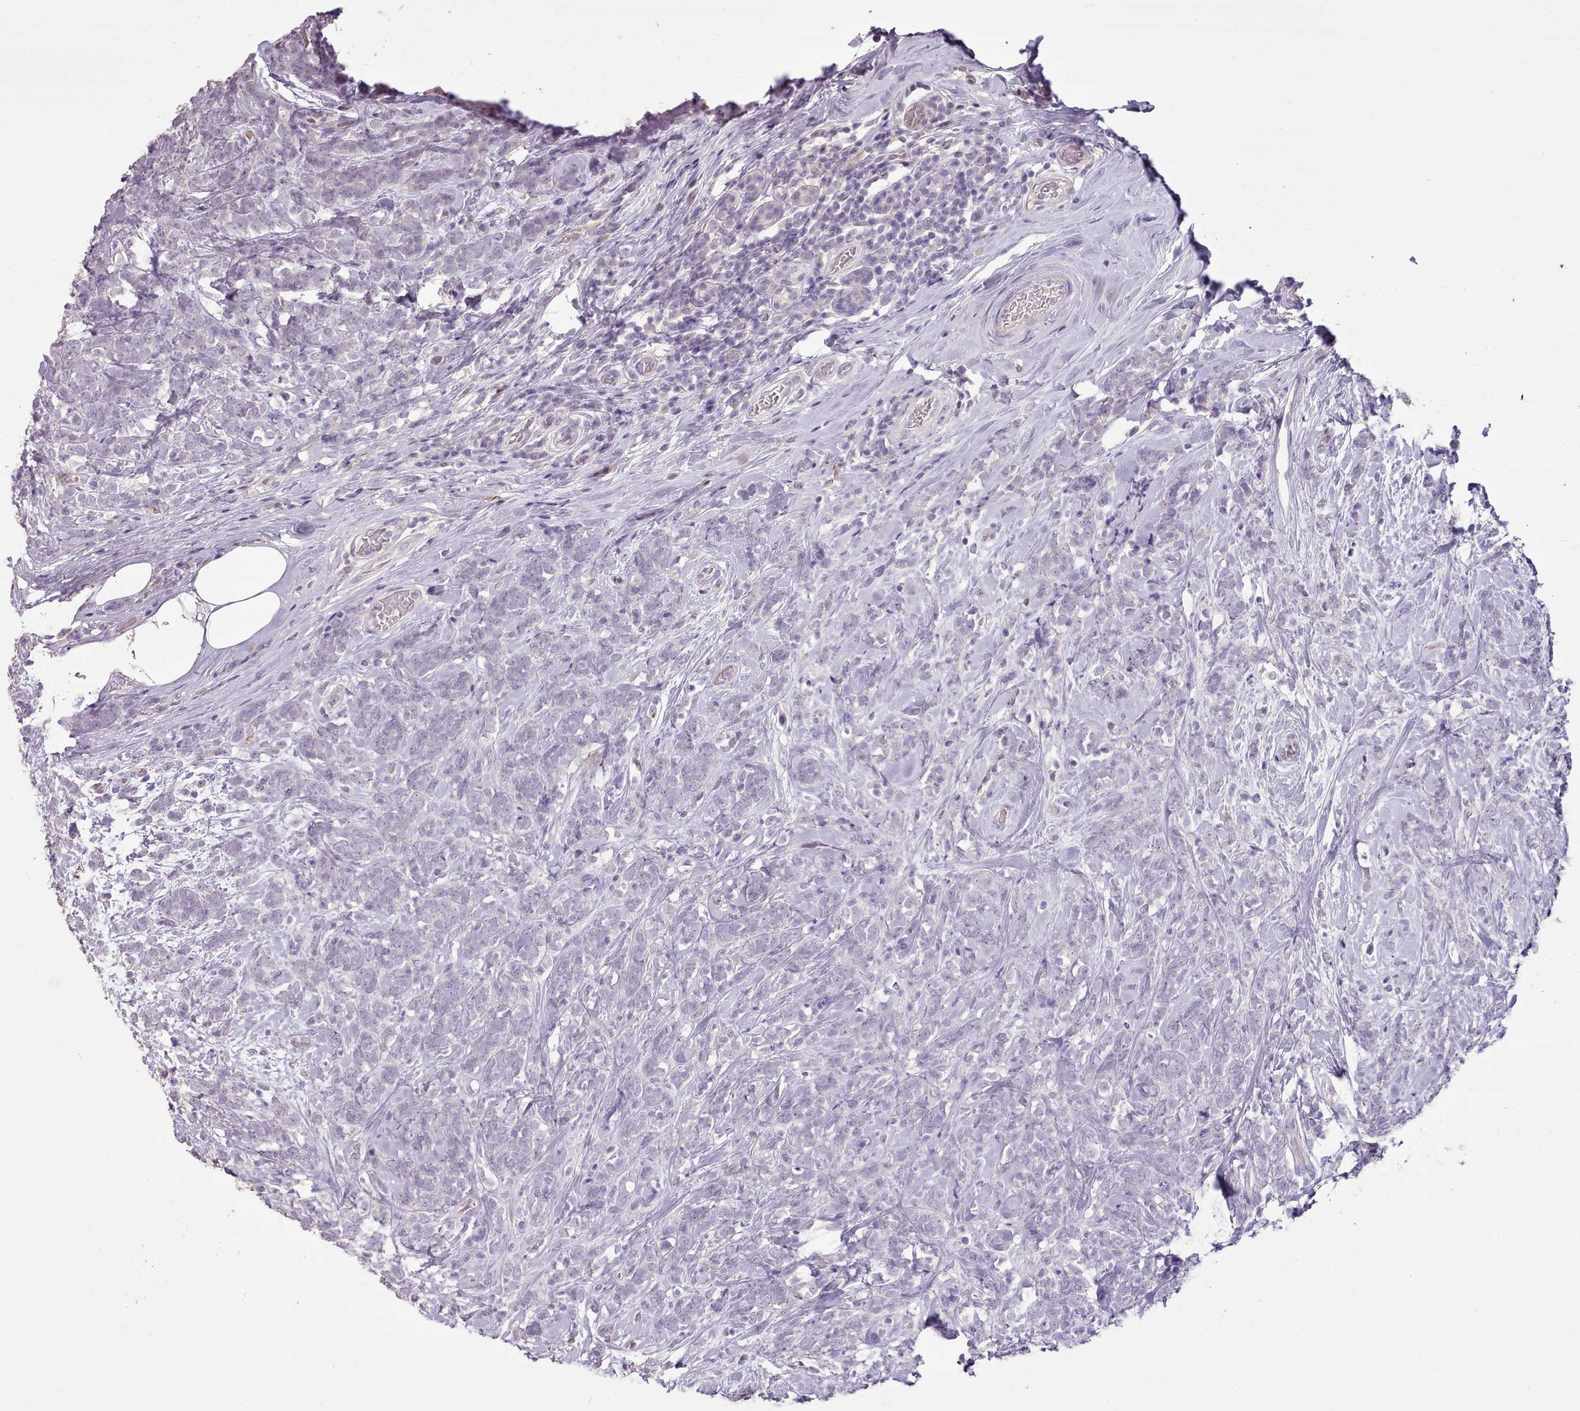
{"staining": {"intensity": "negative", "quantity": "none", "location": "none"}, "tissue": "breast cancer", "cell_type": "Tumor cells", "image_type": "cancer", "snomed": [{"axis": "morphology", "description": "Lobular carcinoma"}, {"axis": "topography", "description": "Breast"}], "caption": "DAB (3,3'-diaminobenzidine) immunohistochemical staining of human breast cancer (lobular carcinoma) exhibits no significant positivity in tumor cells.", "gene": "BLOC1S2", "patient": {"sex": "female", "age": 58}}